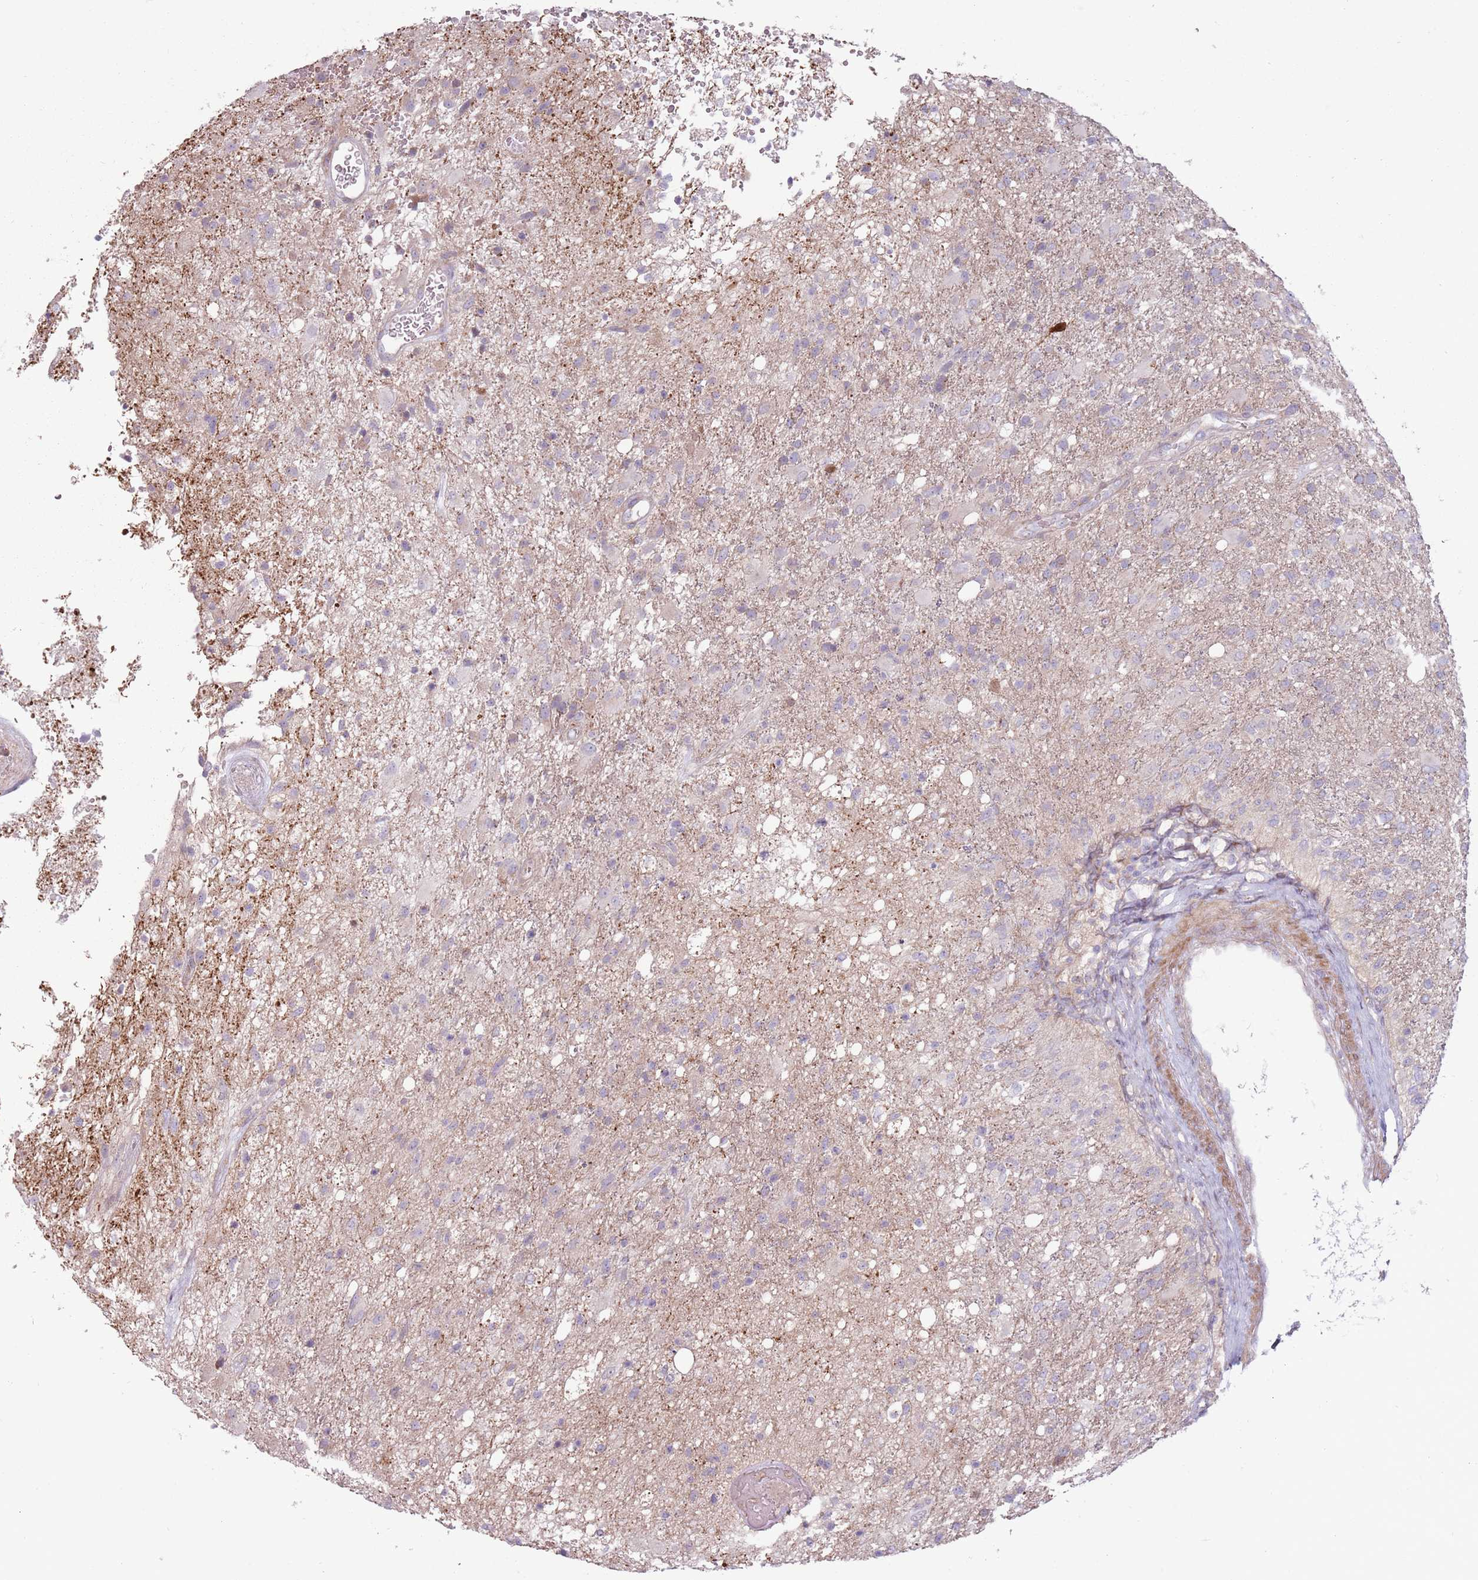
{"staining": {"intensity": "negative", "quantity": "none", "location": "none"}, "tissue": "glioma", "cell_type": "Tumor cells", "image_type": "cancer", "snomed": [{"axis": "morphology", "description": "Glioma, malignant, High grade"}, {"axis": "topography", "description": "Brain"}], "caption": "Malignant glioma (high-grade) stained for a protein using immunohistochemistry reveals no staining tumor cells.", "gene": "CCDC150", "patient": {"sex": "female", "age": 74}}